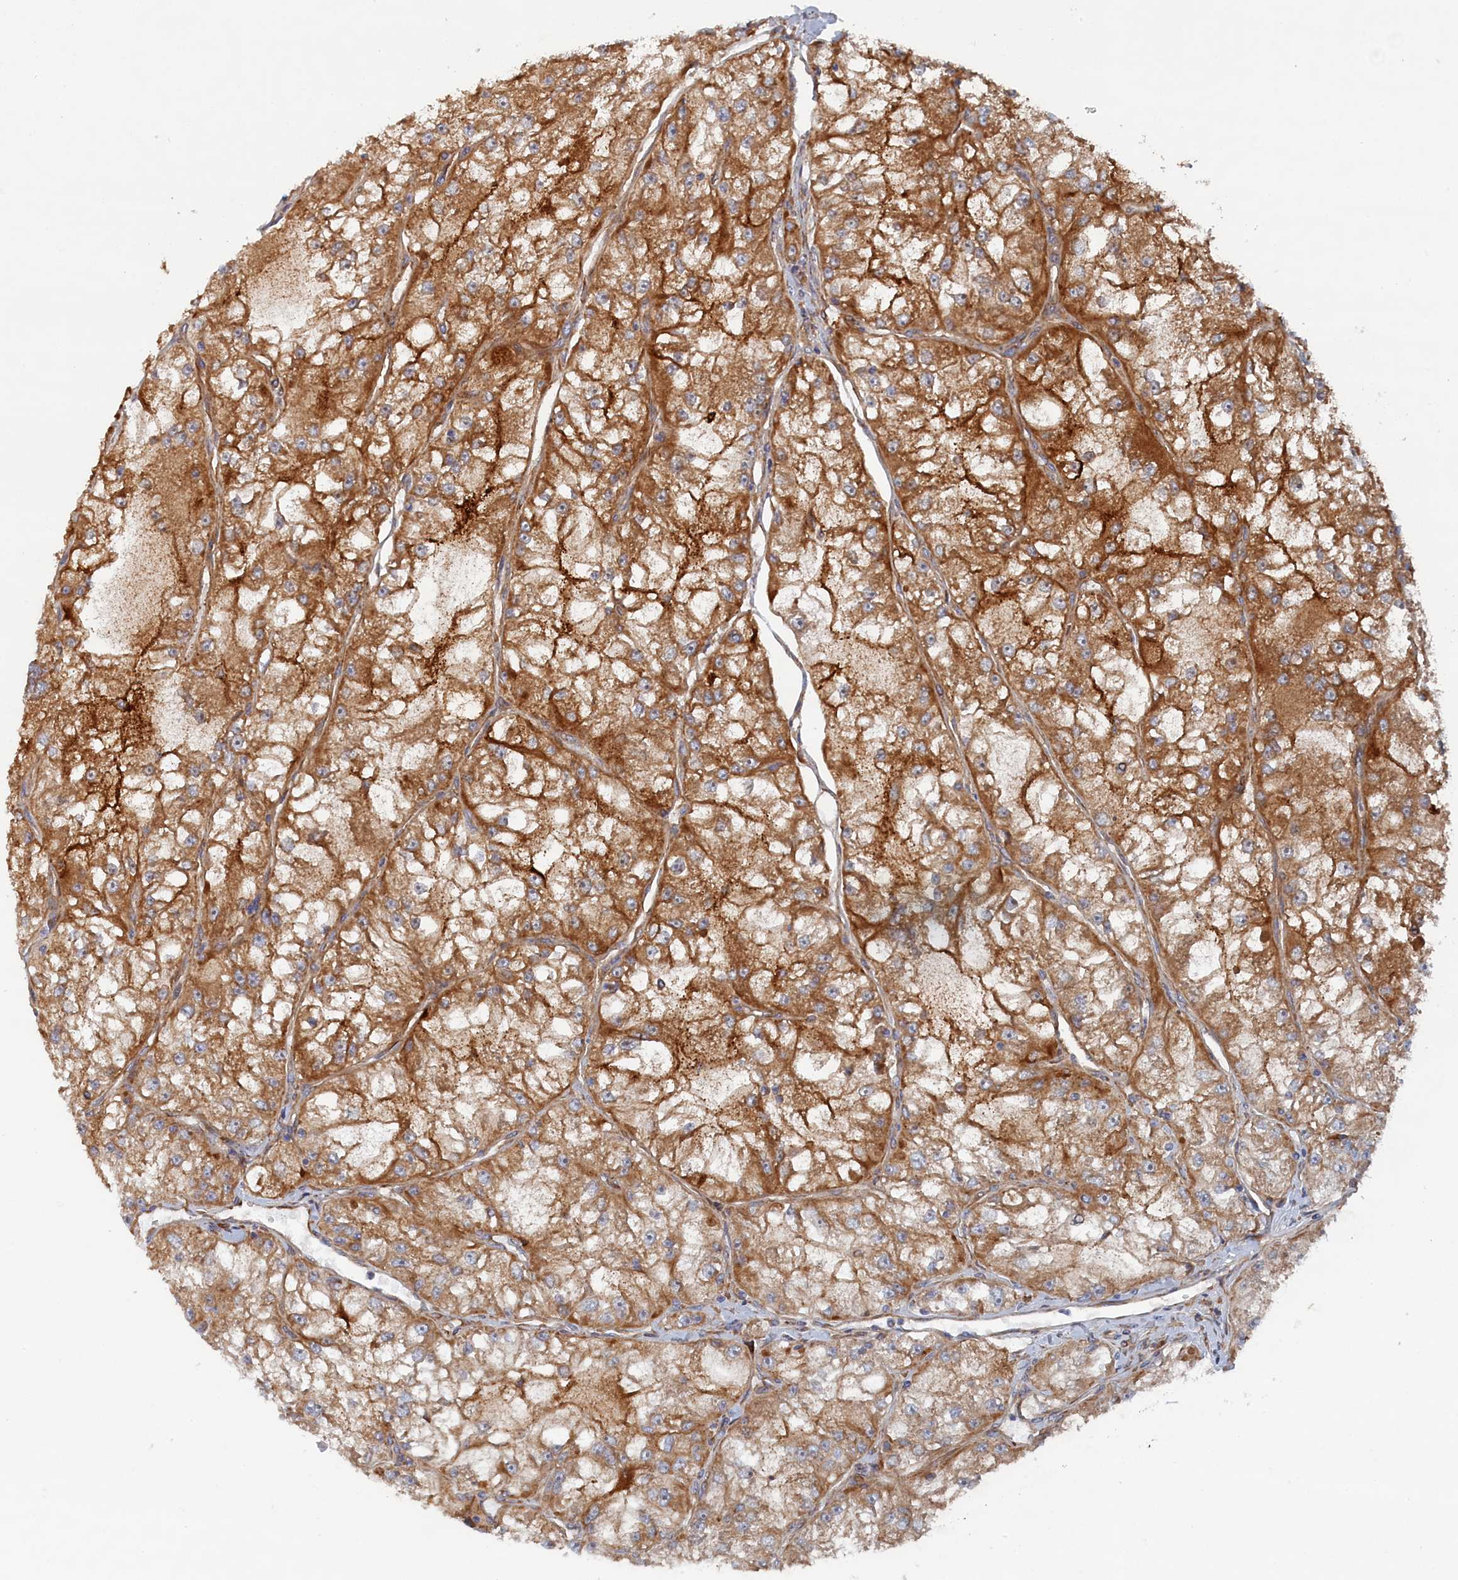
{"staining": {"intensity": "moderate", "quantity": ">75%", "location": "cytoplasmic/membranous"}, "tissue": "renal cancer", "cell_type": "Tumor cells", "image_type": "cancer", "snomed": [{"axis": "morphology", "description": "Adenocarcinoma, NOS"}, {"axis": "topography", "description": "Kidney"}], "caption": "The image reveals a brown stain indicating the presence of a protein in the cytoplasmic/membranous of tumor cells in renal cancer (adenocarcinoma).", "gene": "TMEM196", "patient": {"sex": "female", "age": 72}}